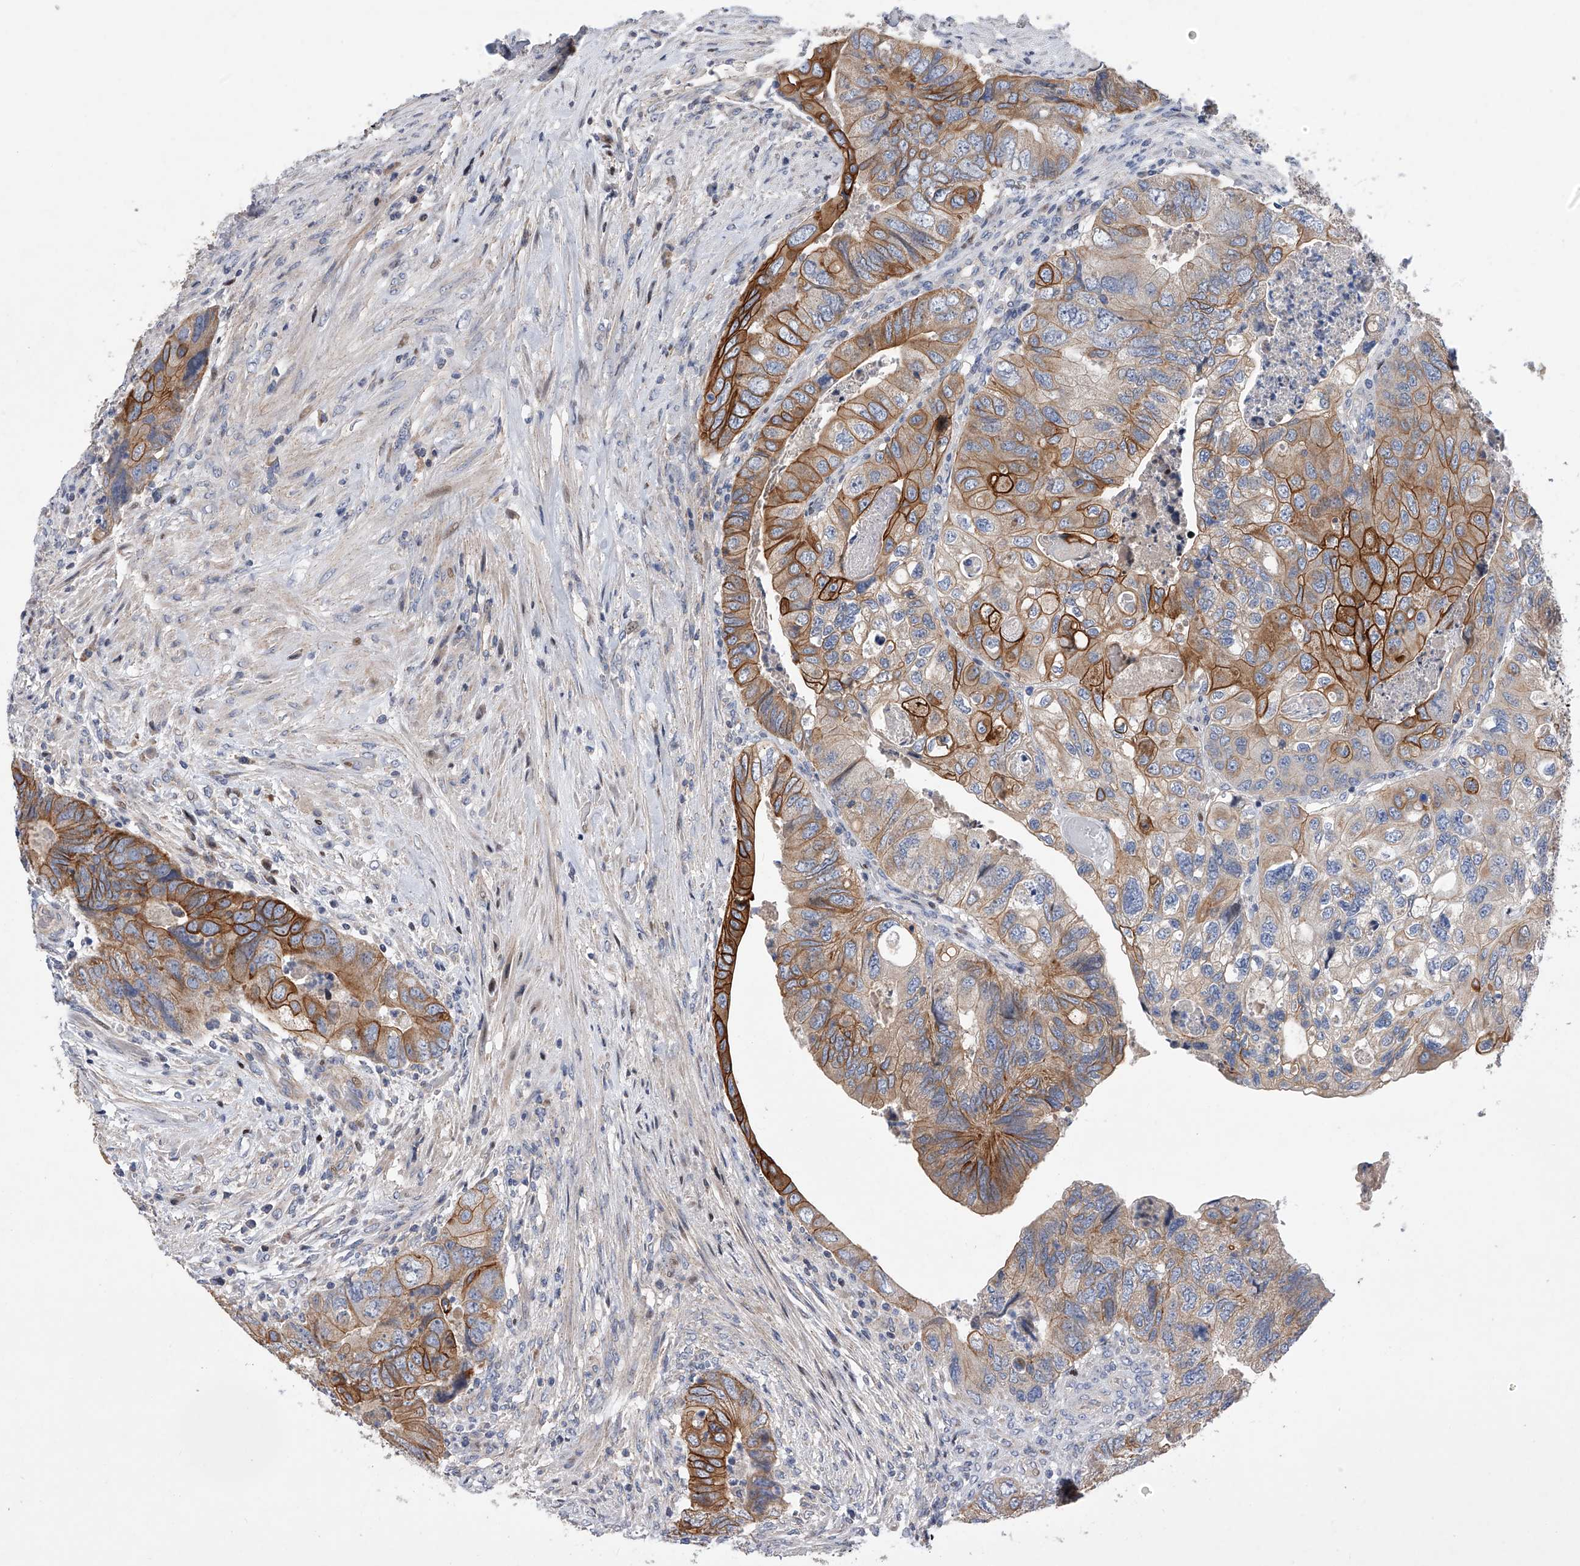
{"staining": {"intensity": "strong", "quantity": "25%-75%", "location": "cytoplasmic/membranous"}, "tissue": "colorectal cancer", "cell_type": "Tumor cells", "image_type": "cancer", "snomed": [{"axis": "morphology", "description": "Adenocarcinoma, NOS"}, {"axis": "topography", "description": "Rectum"}], "caption": "Protein analysis of colorectal cancer (adenocarcinoma) tissue exhibits strong cytoplasmic/membranous positivity in about 25%-75% of tumor cells. The staining was performed using DAB (3,3'-diaminobenzidine) to visualize the protein expression in brown, while the nuclei were stained in blue with hematoxylin (Magnification: 20x).", "gene": "CDH12", "patient": {"sex": "male", "age": 63}}